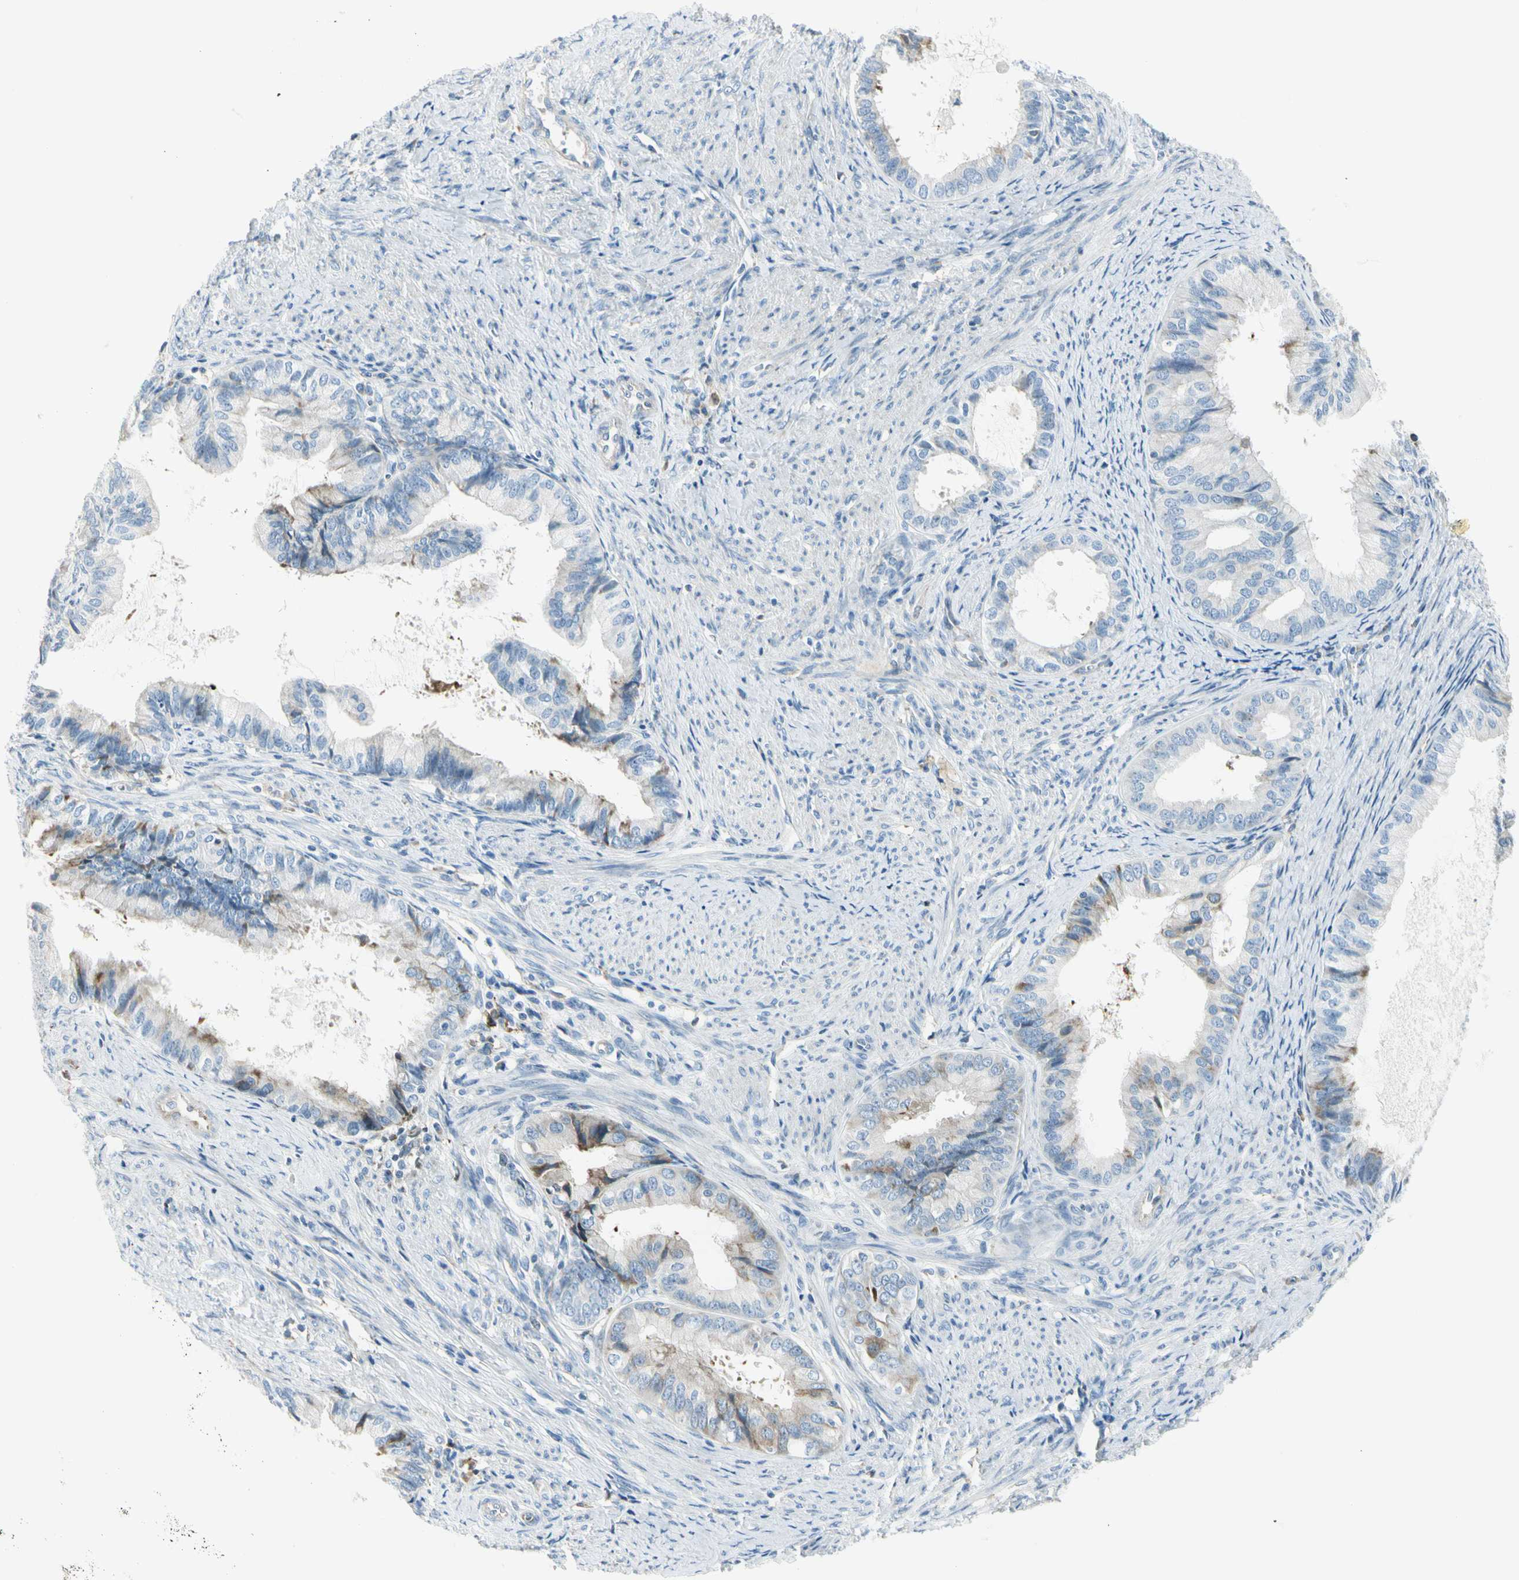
{"staining": {"intensity": "weak", "quantity": "<25%", "location": "none"}, "tissue": "endometrial cancer", "cell_type": "Tumor cells", "image_type": "cancer", "snomed": [{"axis": "morphology", "description": "Adenocarcinoma, NOS"}, {"axis": "topography", "description": "Endometrium"}], "caption": "Tumor cells show no significant positivity in endometrial cancer.", "gene": "TNFSF11", "patient": {"sex": "female", "age": 86}}